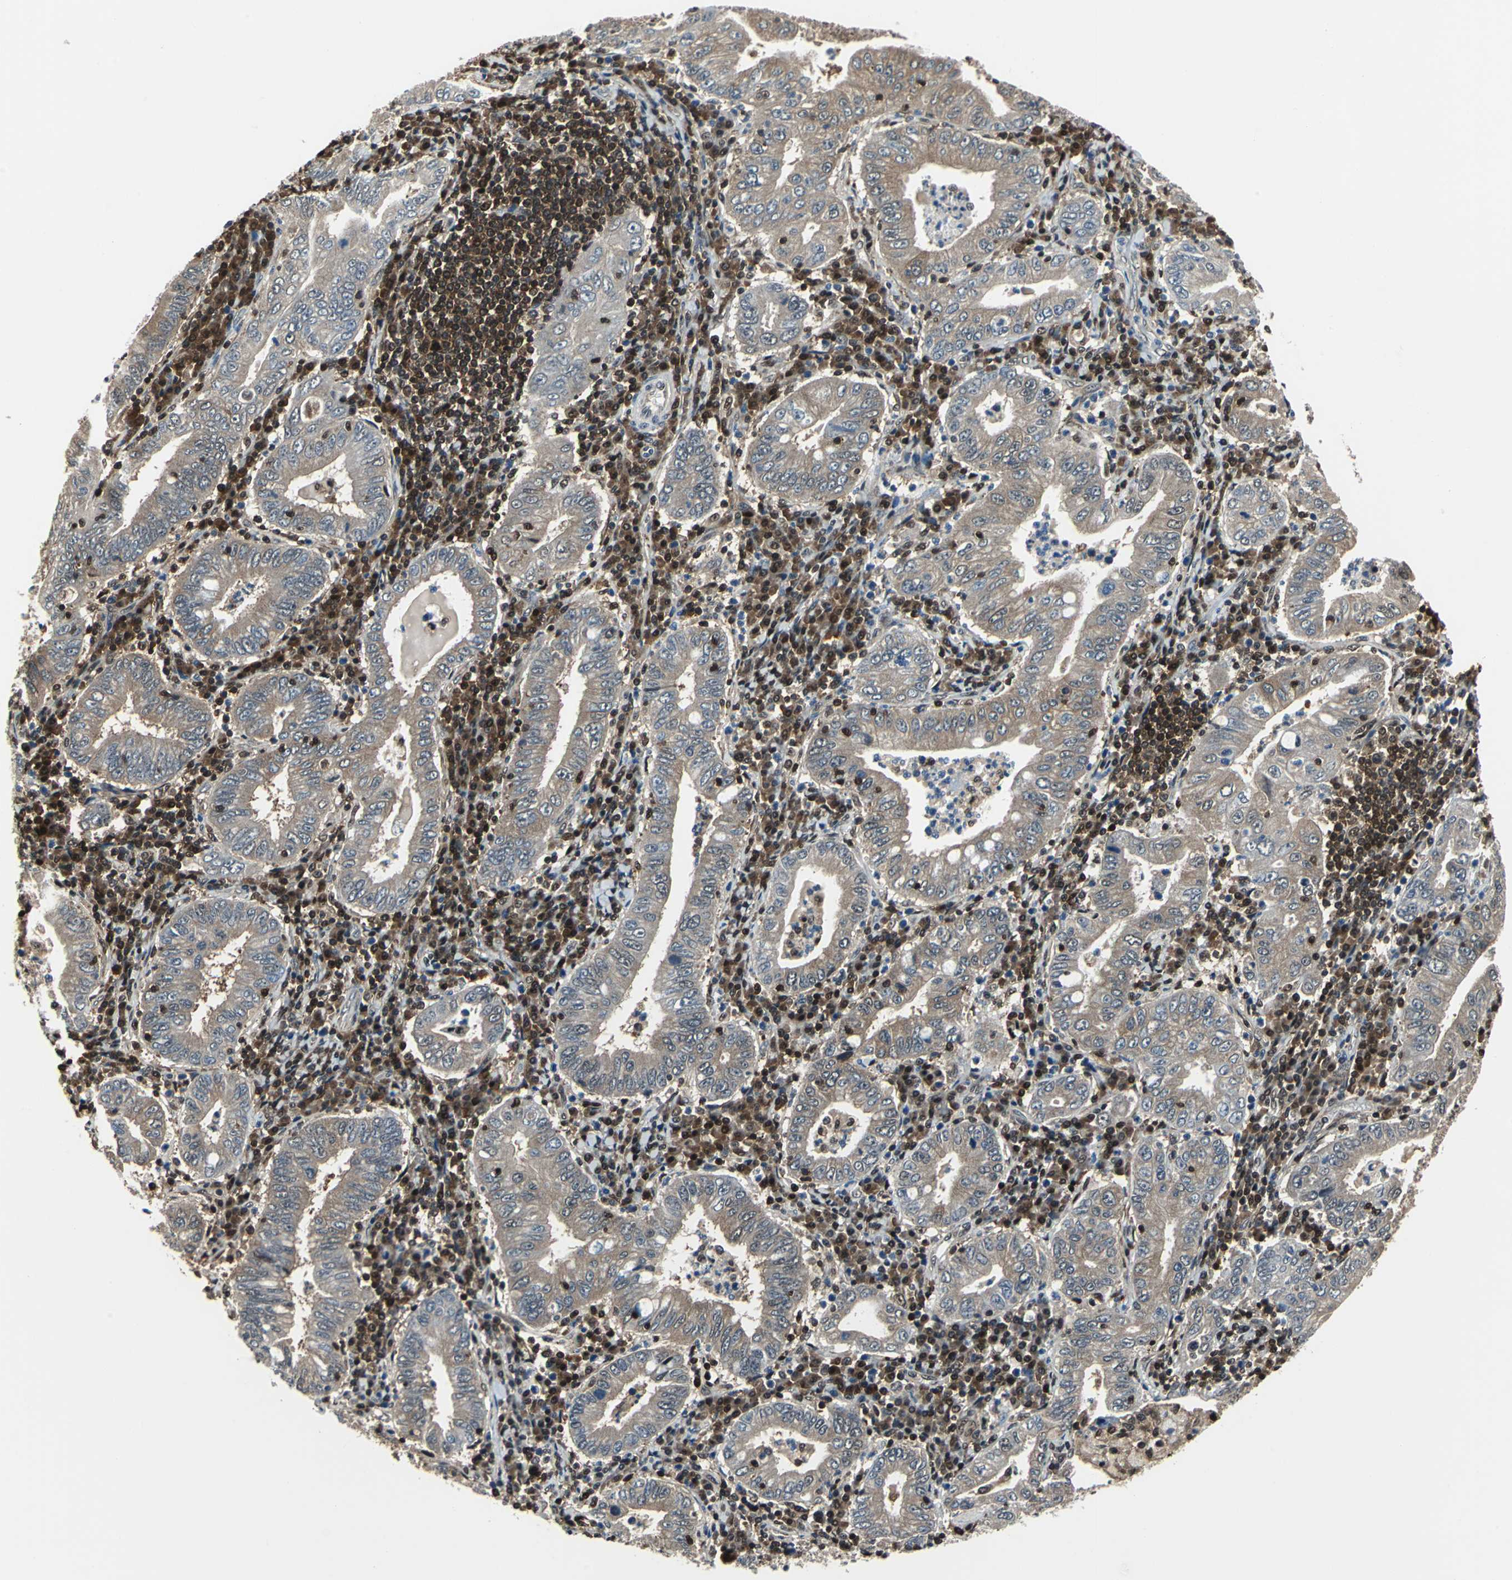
{"staining": {"intensity": "weak", "quantity": "25%-75%", "location": "cytoplasmic/membranous"}, "tissue": "stomach cancer", "cell_type": "Tumor cells", "image_type": "cancer", "snomed": [{"axis": "morphology", "description": "Normal tissue, NOS"}, {"axis": "morphology", "description": "Adenocarcinoma, NOS"}, {"axis": "topography", "description": "Esophagus"}, {"axis": "topography", "description": "Stomach, upper"}, {"axis": "topography", "description": "Peripheral nerve tissue"}], "caption": "Protein expression by IHC demonstrates weak cytoplasmic/membranous positivity in about 25%-75% of tumor cells in adenocarcinoma (stomach).", "gene": "PSME1", "patient": {"sex": "male", "age": 62}}